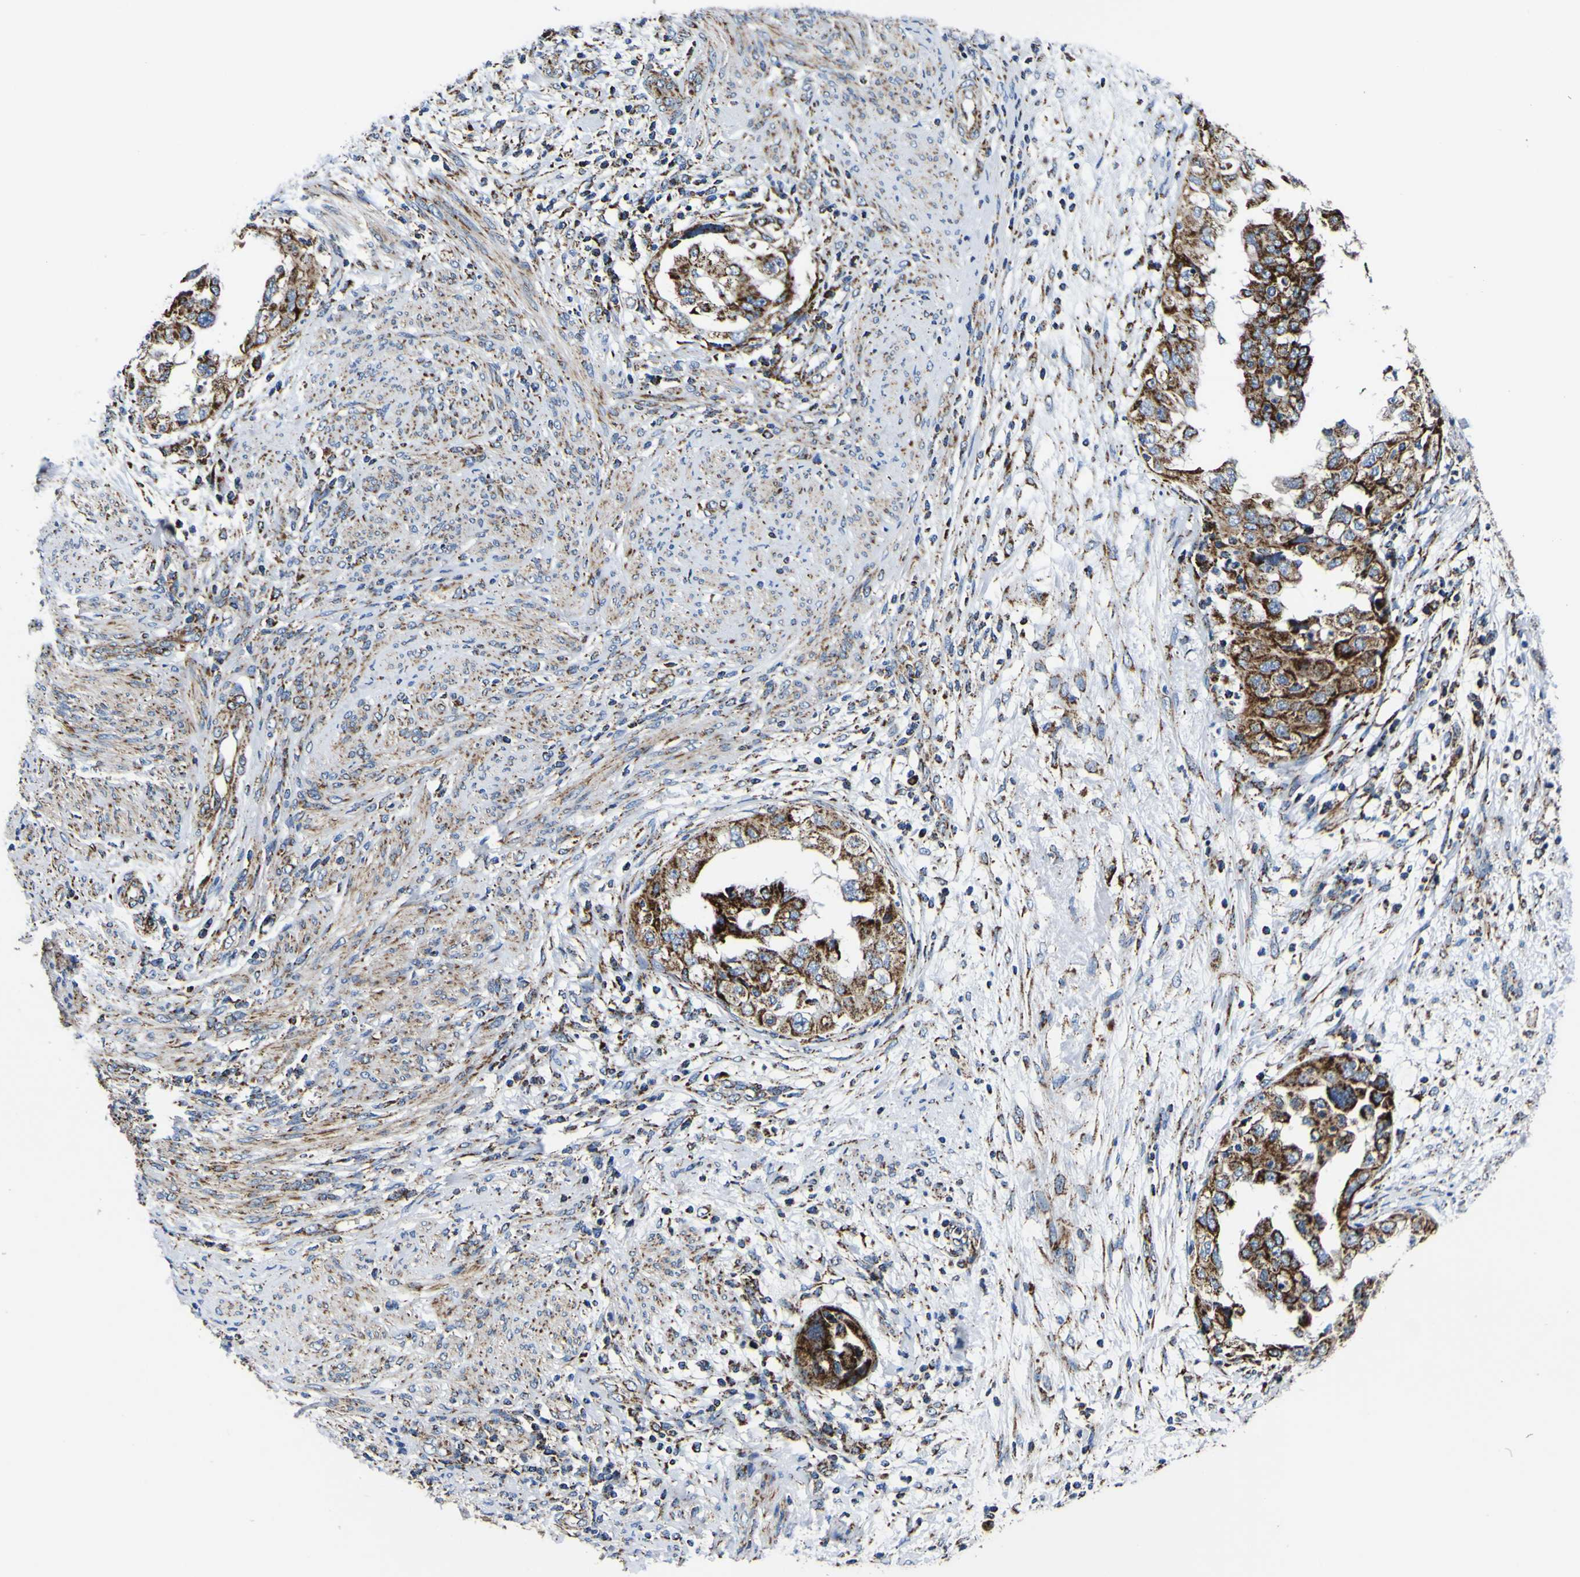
{"staining": {"intensity": "moderate", "quantity": ">75%", "location": "cytoplasmic/membranous"}, "tissue": "endometrial cancer", "cell_type": "Tumor cells", "image_type": "cancer", "snomed": [{"axis": "morphology", "description": "Adenocarcinoma, NOS"}, {"axis": "topography", "description": "Endometrium"}], "caption": "An immunohistochemistry photomicrograph of tumor tissue is shown. Protein staining in brown highlights moderate cytoplasmic/membranous positivity in endometrial cancer (adenocarcinoma) within tumor cells.", "gene": "PTRH2", "patient": {"sex": "female", "age": 85}}